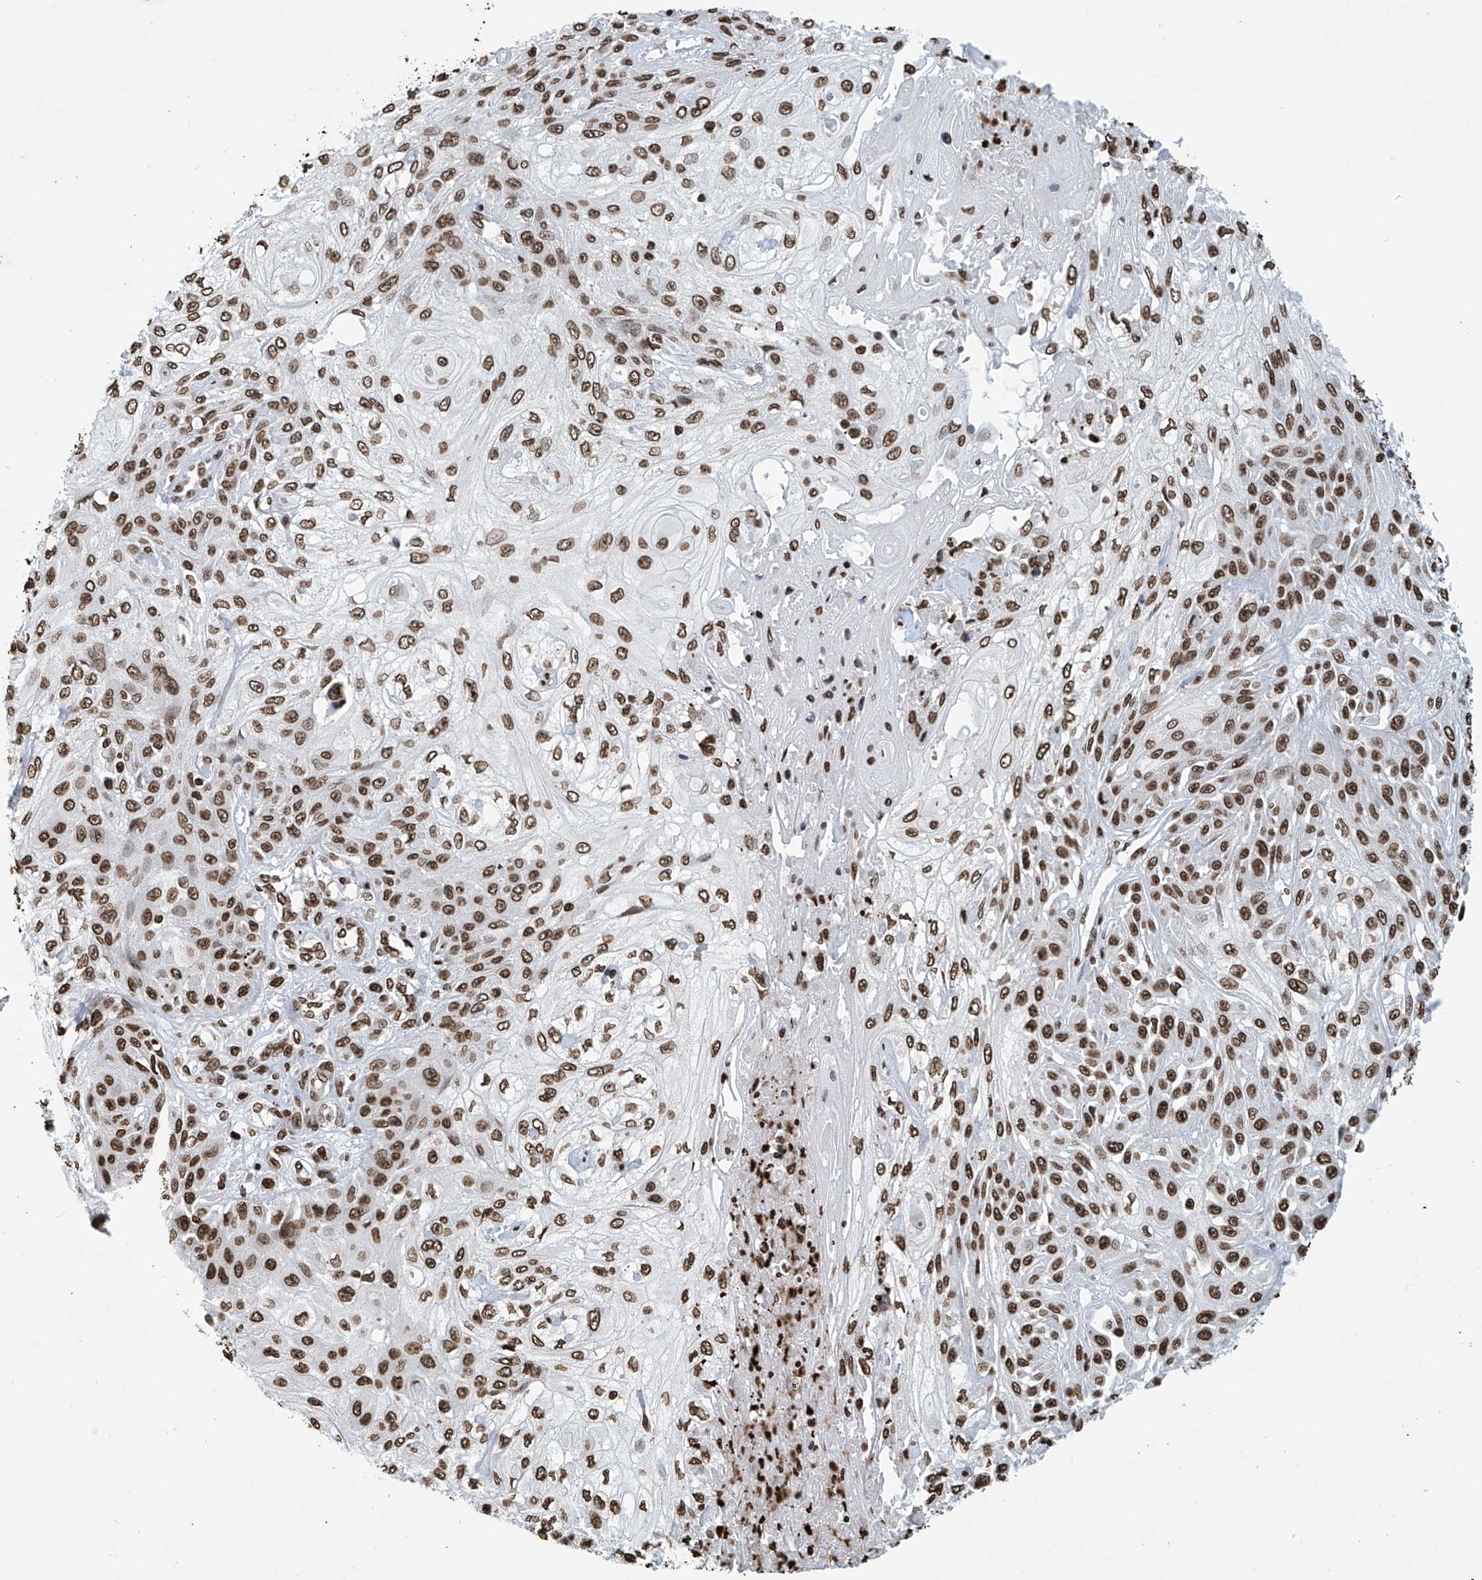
{"staining": {"intensity": "moderate", "quantity": ">75%", "location": "nuclear"}, "tissue": "skin cancer", "cell_type": "Tumor cells", "image_type": "cancer", "snomed": [{"axis": "morphology", "description": "Squamous cell carcinoma, NOS"}, {"axis": "morphology", "description": "Squamous cell carcinoma, metastatic, NOS"}, {"axis": "topography", "description": "Skin"}, {"axis": "topography", "description": "Lymph node"}], "caption": "Immunohistochemistry of skin metastatic squamous cell carcinoma displays medium levels of moderate nuclear staining in about >75% of tumor cells. (DAB (3,3'-diaminobenzidine) IHC with brightfield microscopy, high magnification).", "gene": "DPPA2", "patient": {"sex": "male", "age": 75}}